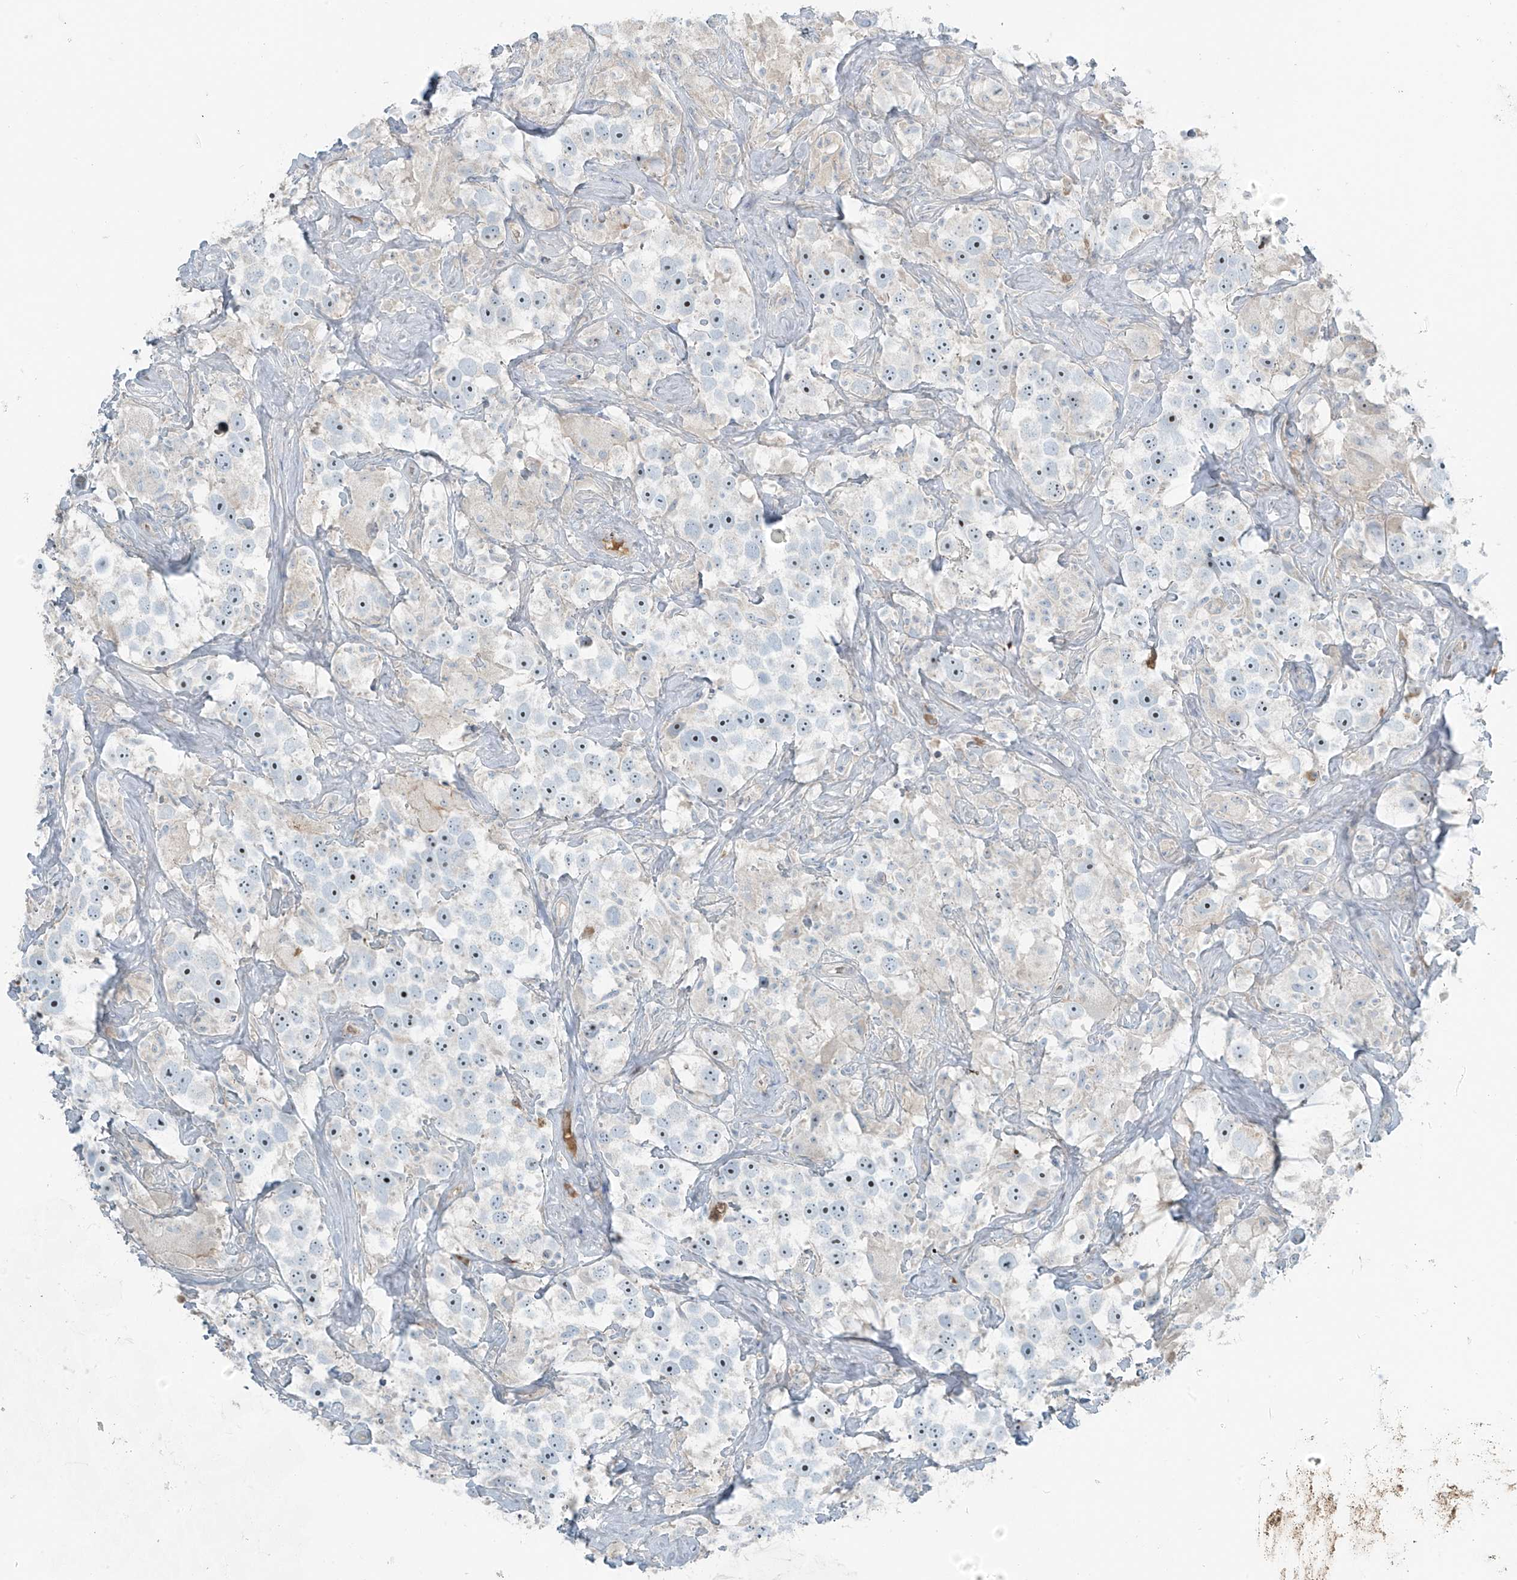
{"staining": {"intensity": "negative", "quantity": "none", "location": "none"}, "tissue": "testis cancer", "cell_type": "Tumor cells", "image_type": "cancer", "snomed": [{"axis": "morphology", "description": "Seminoma, NOS"}, {"axis": "topography", "description": "Testis"}], "caption": "Immunohistochemistry (IHC) photomicrograph of human seminoma (testis) stained for a protein (brown), which displays no expression in tumor cells.", "gene": "FAM131C", "patient": {"sex": "male", "age": 49}}